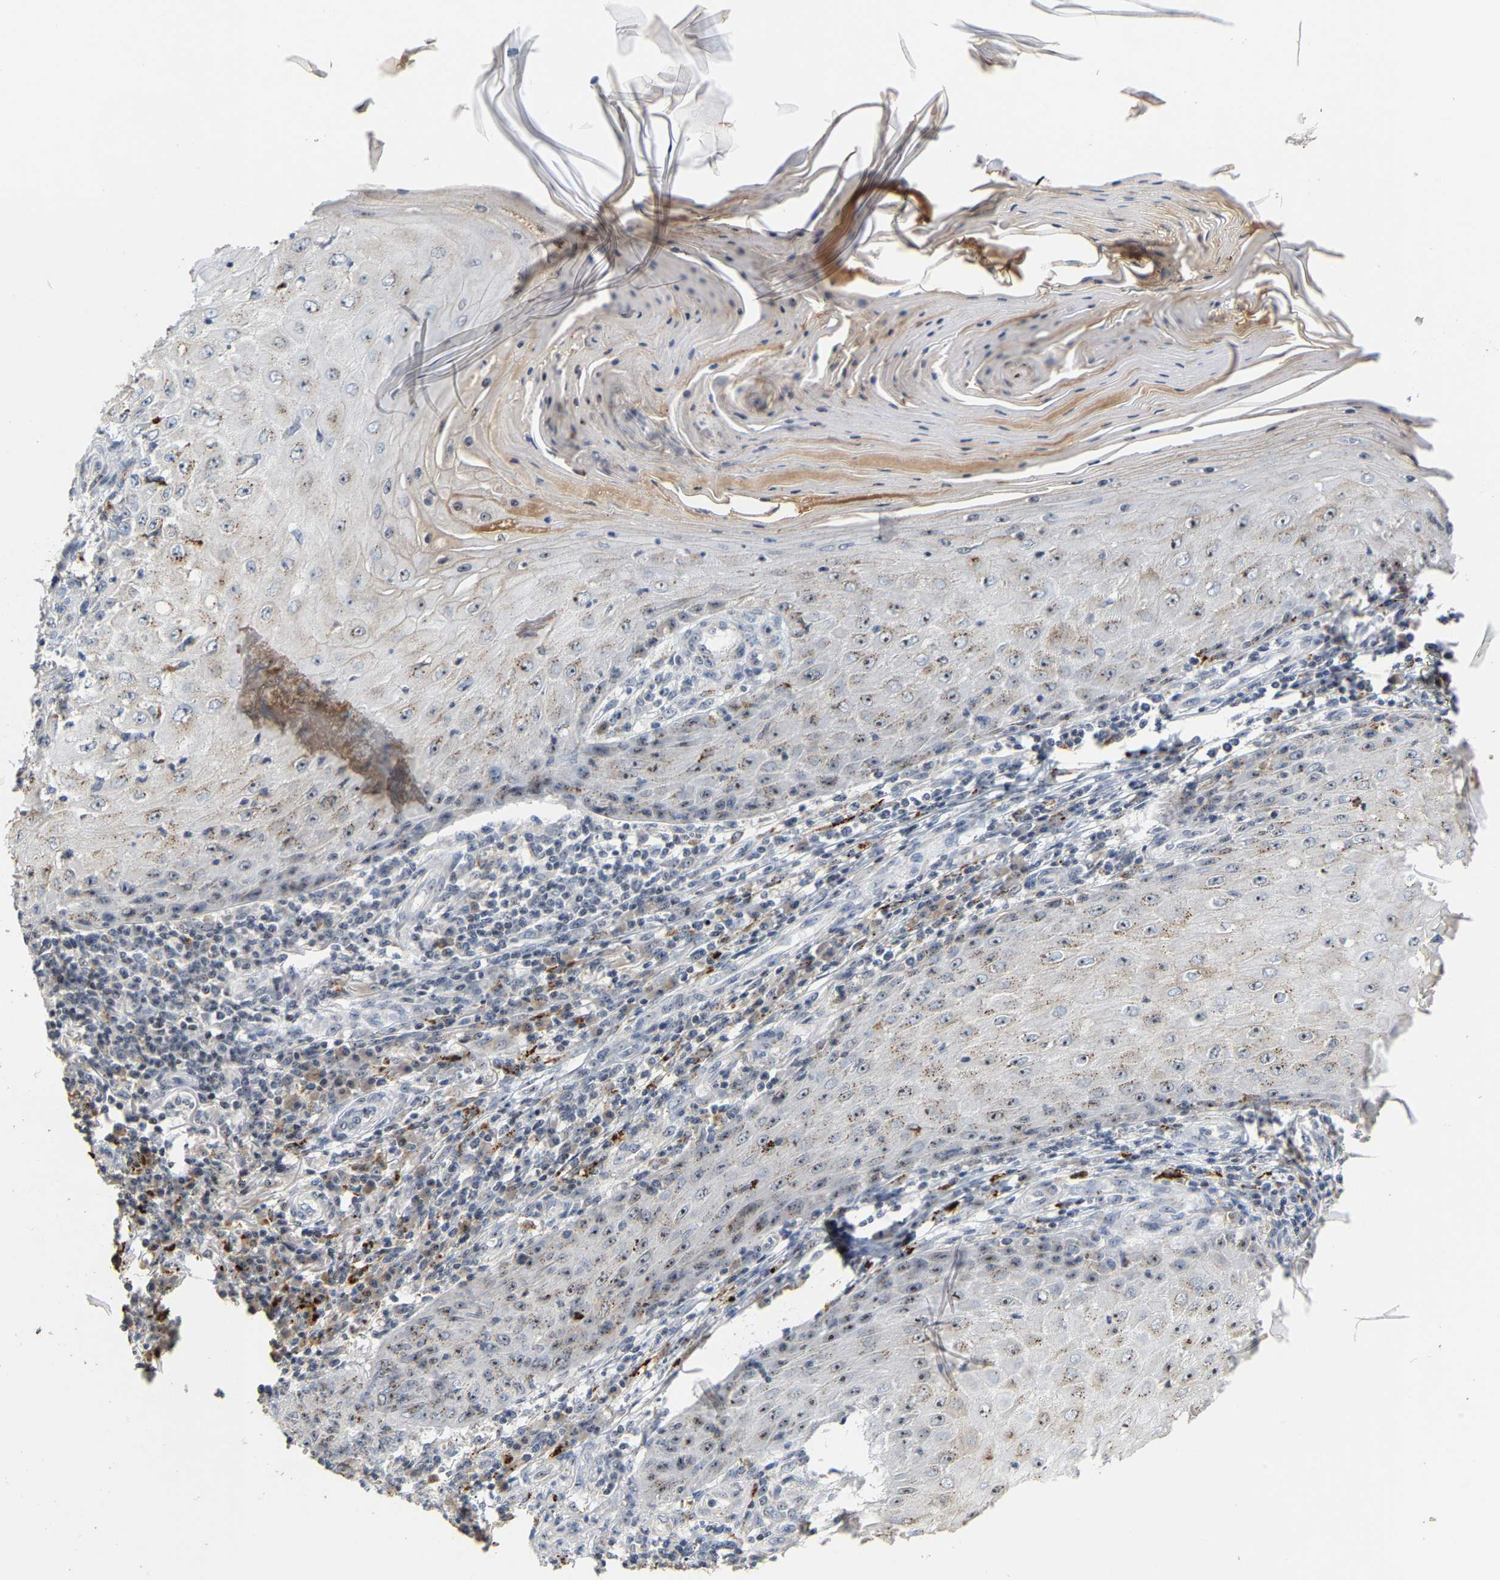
{"staining": {"intensity": "weak", "quantity": "<25%", "location": "nuclear"}, "tissue": "skin cancer", "cell_type": "Tumor cells", "image_type": "cancer", "snomed": [{"axis": "morphology", "description": "Squamous cell carcinoma, NOS"}, {"axis": "topography", "description": "Skin"}], "caption": "IHC image of skin cancer stained for a protein (brown), which exhibits no staining in tumor cells.", "gene": "NOP58", "patient": {"sex": "female", "age": 73}}